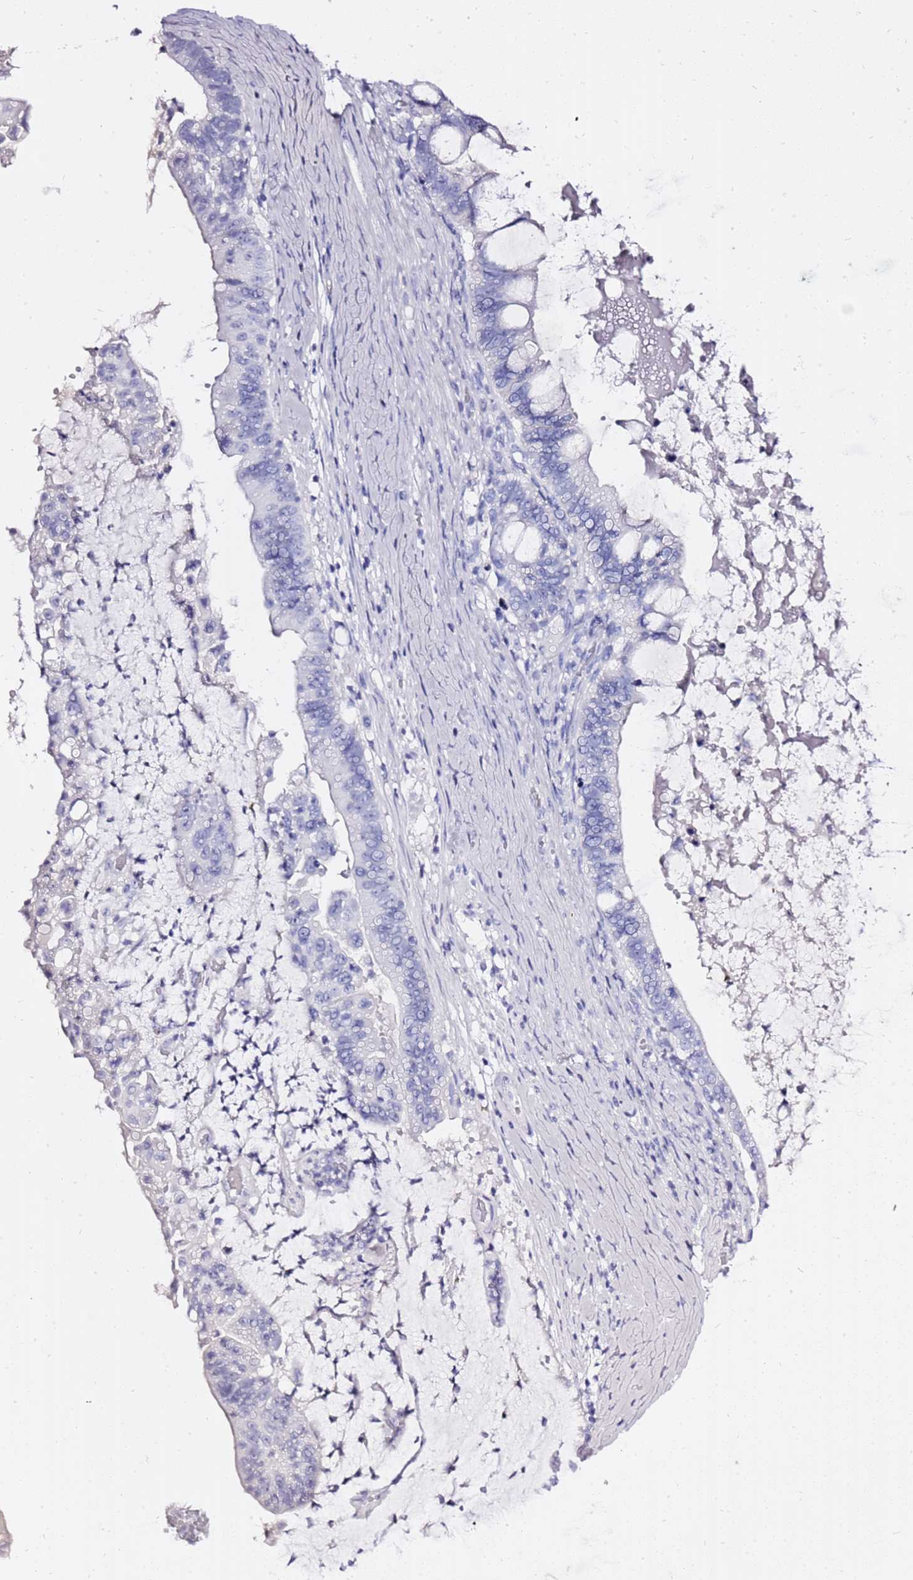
{"staining": {"intensity": "negative", "quantity": "none", "location": "none"}, "tissue": "ovarian cancer", "cell_type": "Tumor cells", "image_type": "cancer", "snomed": [{"axis": "morphology", "description": "Cystadenocarcinoma, mucinous, NOS"}, {"axis": "topography", "description": "Ovary"}], "caption": "Tumor cells are negative for brown protein staining in ovarian cancer.", "gene": "LIPF", "patient": {"sex": "female", "age": 61}}